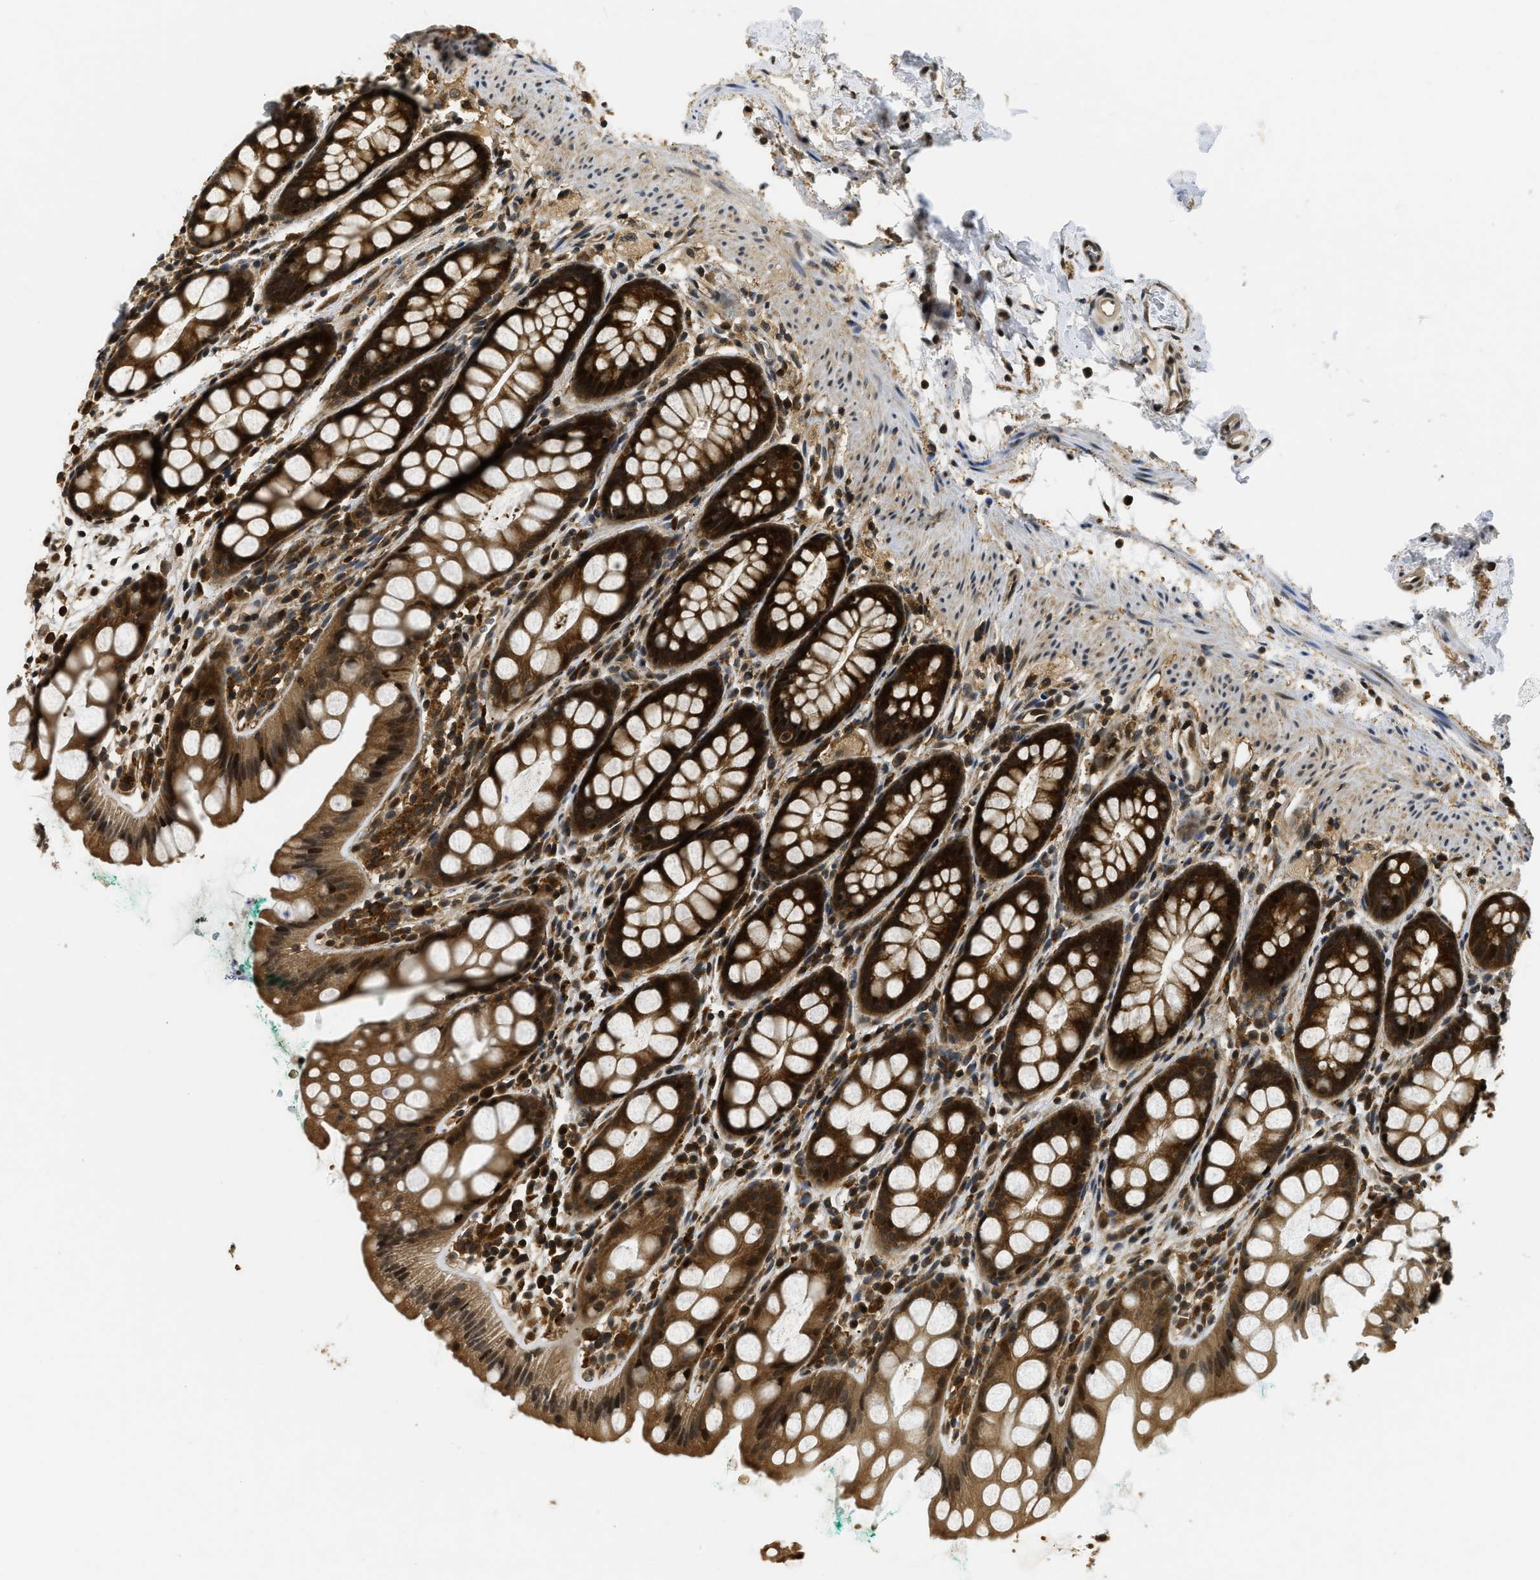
{"staining": {"intensity": "strong", "quantity": ">75%", "location": "cytoplasmic/membranous,nuclear"}, "tissue": "rectum", "cell_type": "Glandular cells", "image_type": "normal", "snomed": [{"axis": "morphology", "description": "Normal tissue, NOS"}, {"axis": "topography", "description": "Rectum"}], "caption": "Immunohistochemistry image of benign rectum: human rectum stained using immunohistochemistry shows high levels of strong protein expression localized specifically in the cytoplasmic/membranous,nuclear of glandular cells, appearing as a cytoplasmic/membranous,nuclear brown color.", "gene": "ADSL", "patient": {"sex": "female", "age": 65}}